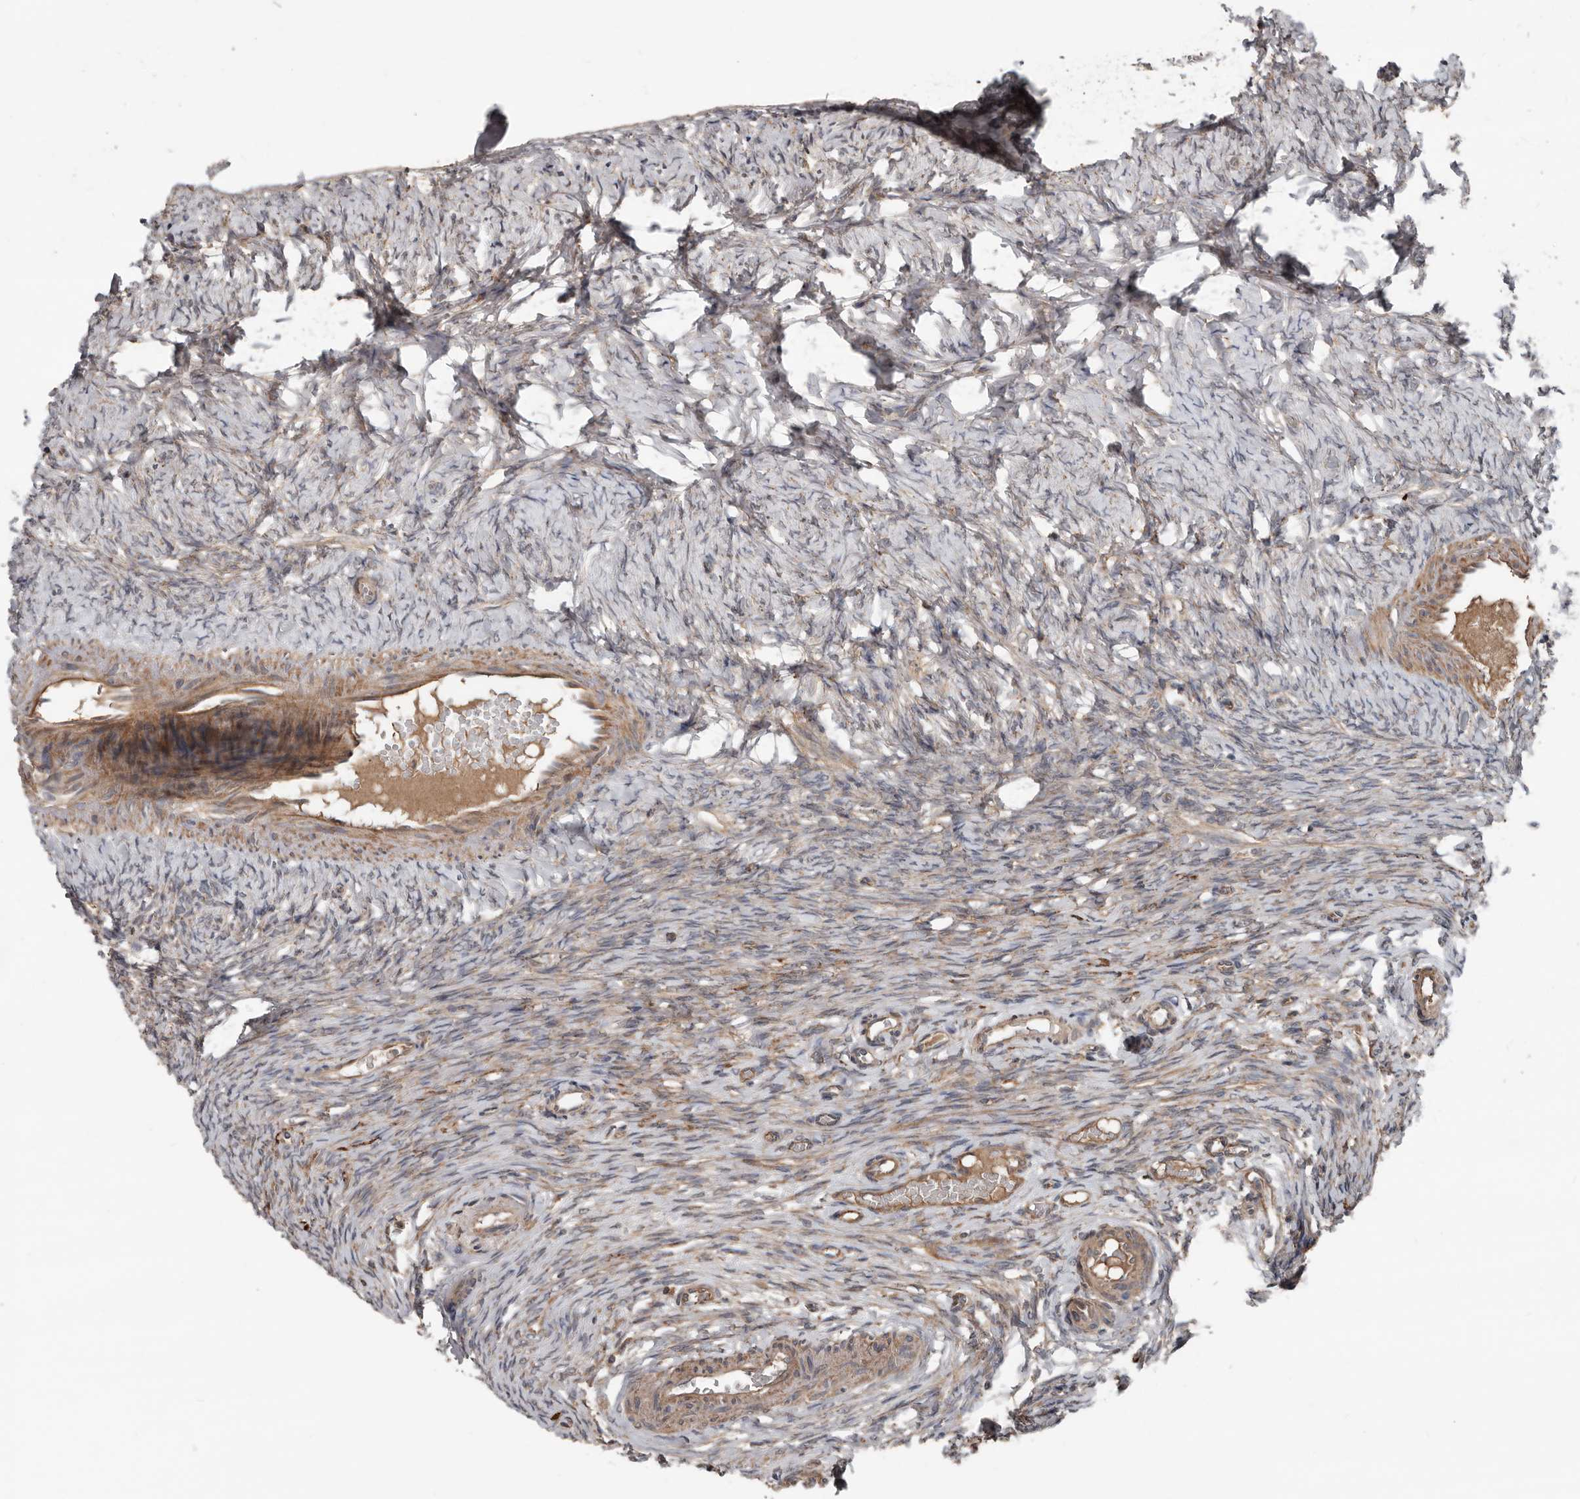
{"staining": {"intensity": "weak", "quantity": "25%-75%", "location": "cytoplasmic/membranous"}, "tissue": "ovary", "cell_type": "Ovarian stroma cells", "image_type": "normal", "snomed": [{"axis": "morphology", "description": "Adenocarcinoma, NOS"}, {"axis": "topography", "description": "Endometrium"}], "caption": "Immunohistochemical staining of benign human ovary reveals low levels of weak cytoplasmic/membranous expression in about 25%-75% of ovarian stroma cells.", "gene": "DNAJB4", "patient": {"sex": "female", "age": 32}}